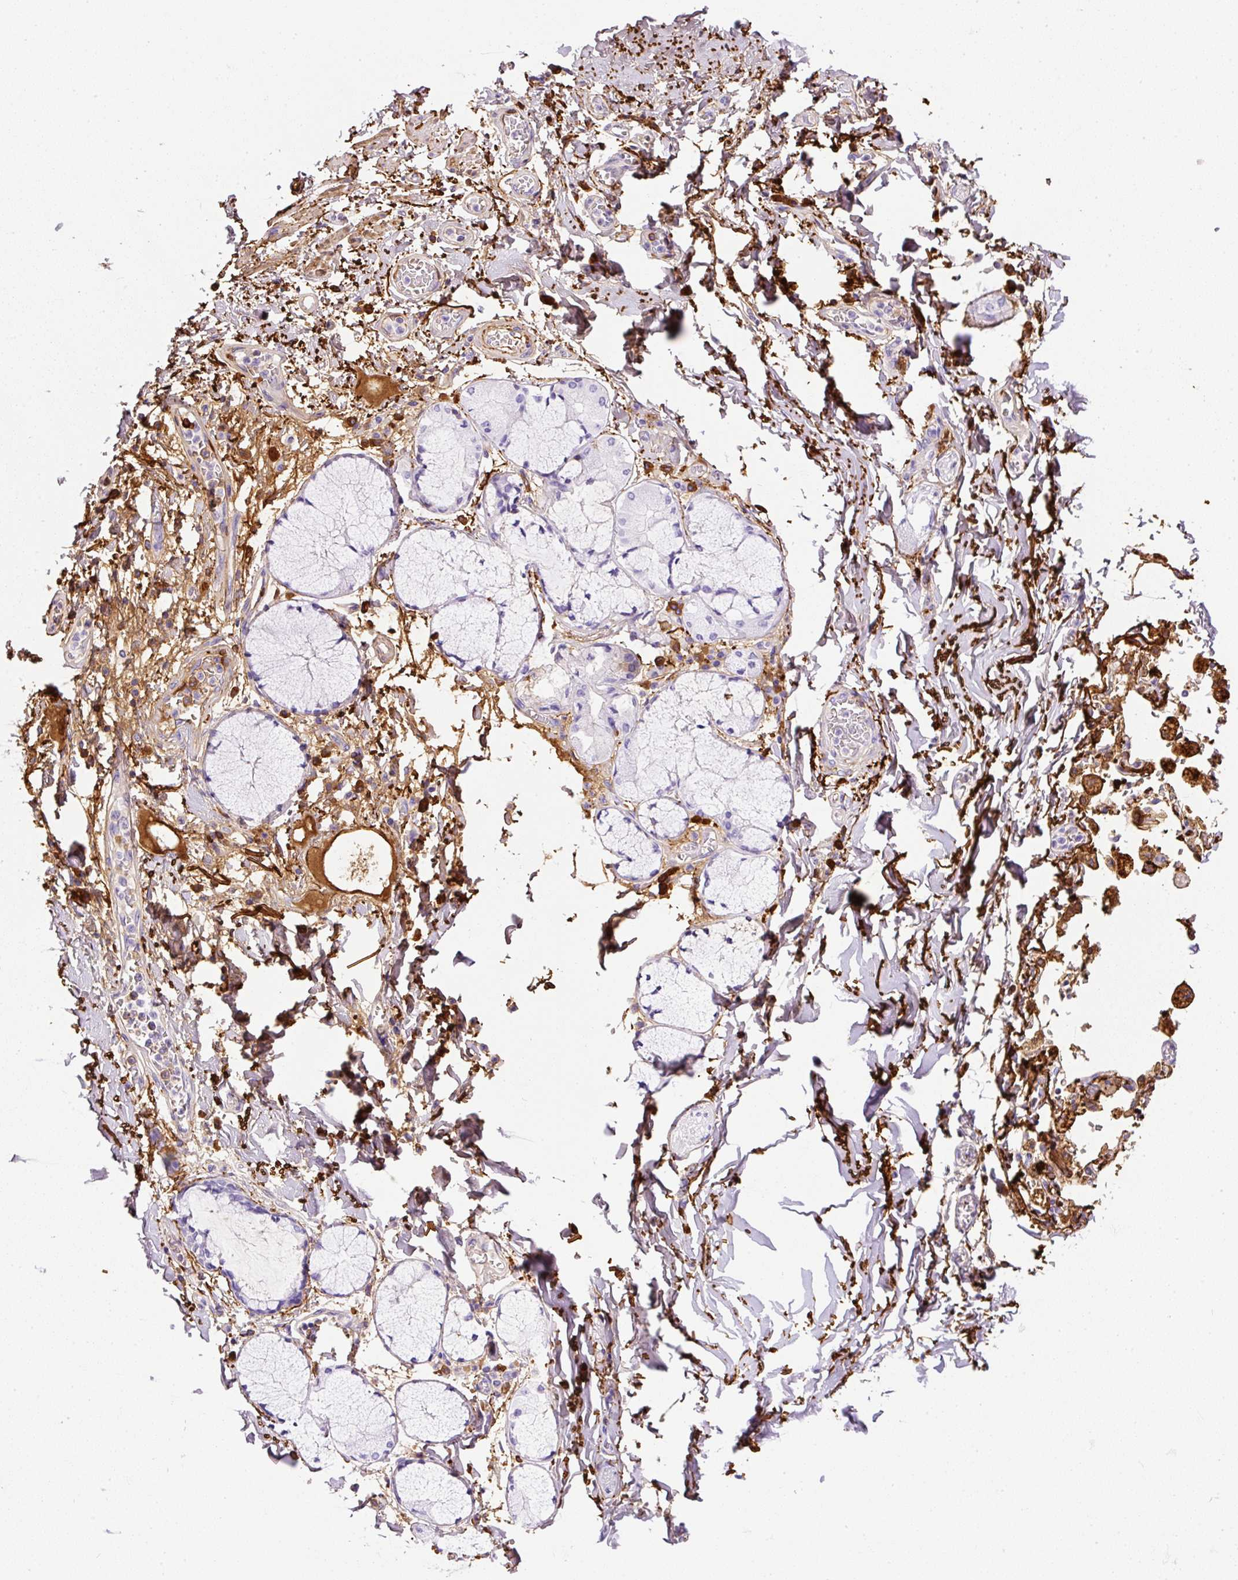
{"staining": {"intensity": "negative", "quantity": "none", "location": "none"}, "tissue": "soft tissue", "cell_type": "Chondrocytes", "image_type": "normal", "snomed": [{"axis": "morphology", "description": "Normal tissue, NOS"}, {"axis": "morphology", "description": "Degeneration, NOS"}, {"axis": "topography", "description": "Cartilage tissue"}, {"axis": "topography", "description": "Lung"}], "caption": "There is no significant positivity in chondrocytes of soft tissue. (DAB immunohistochemistry (IHC), high magnification).", "gene": "APCS", "patient": {"sex": "female", "age": 61}}